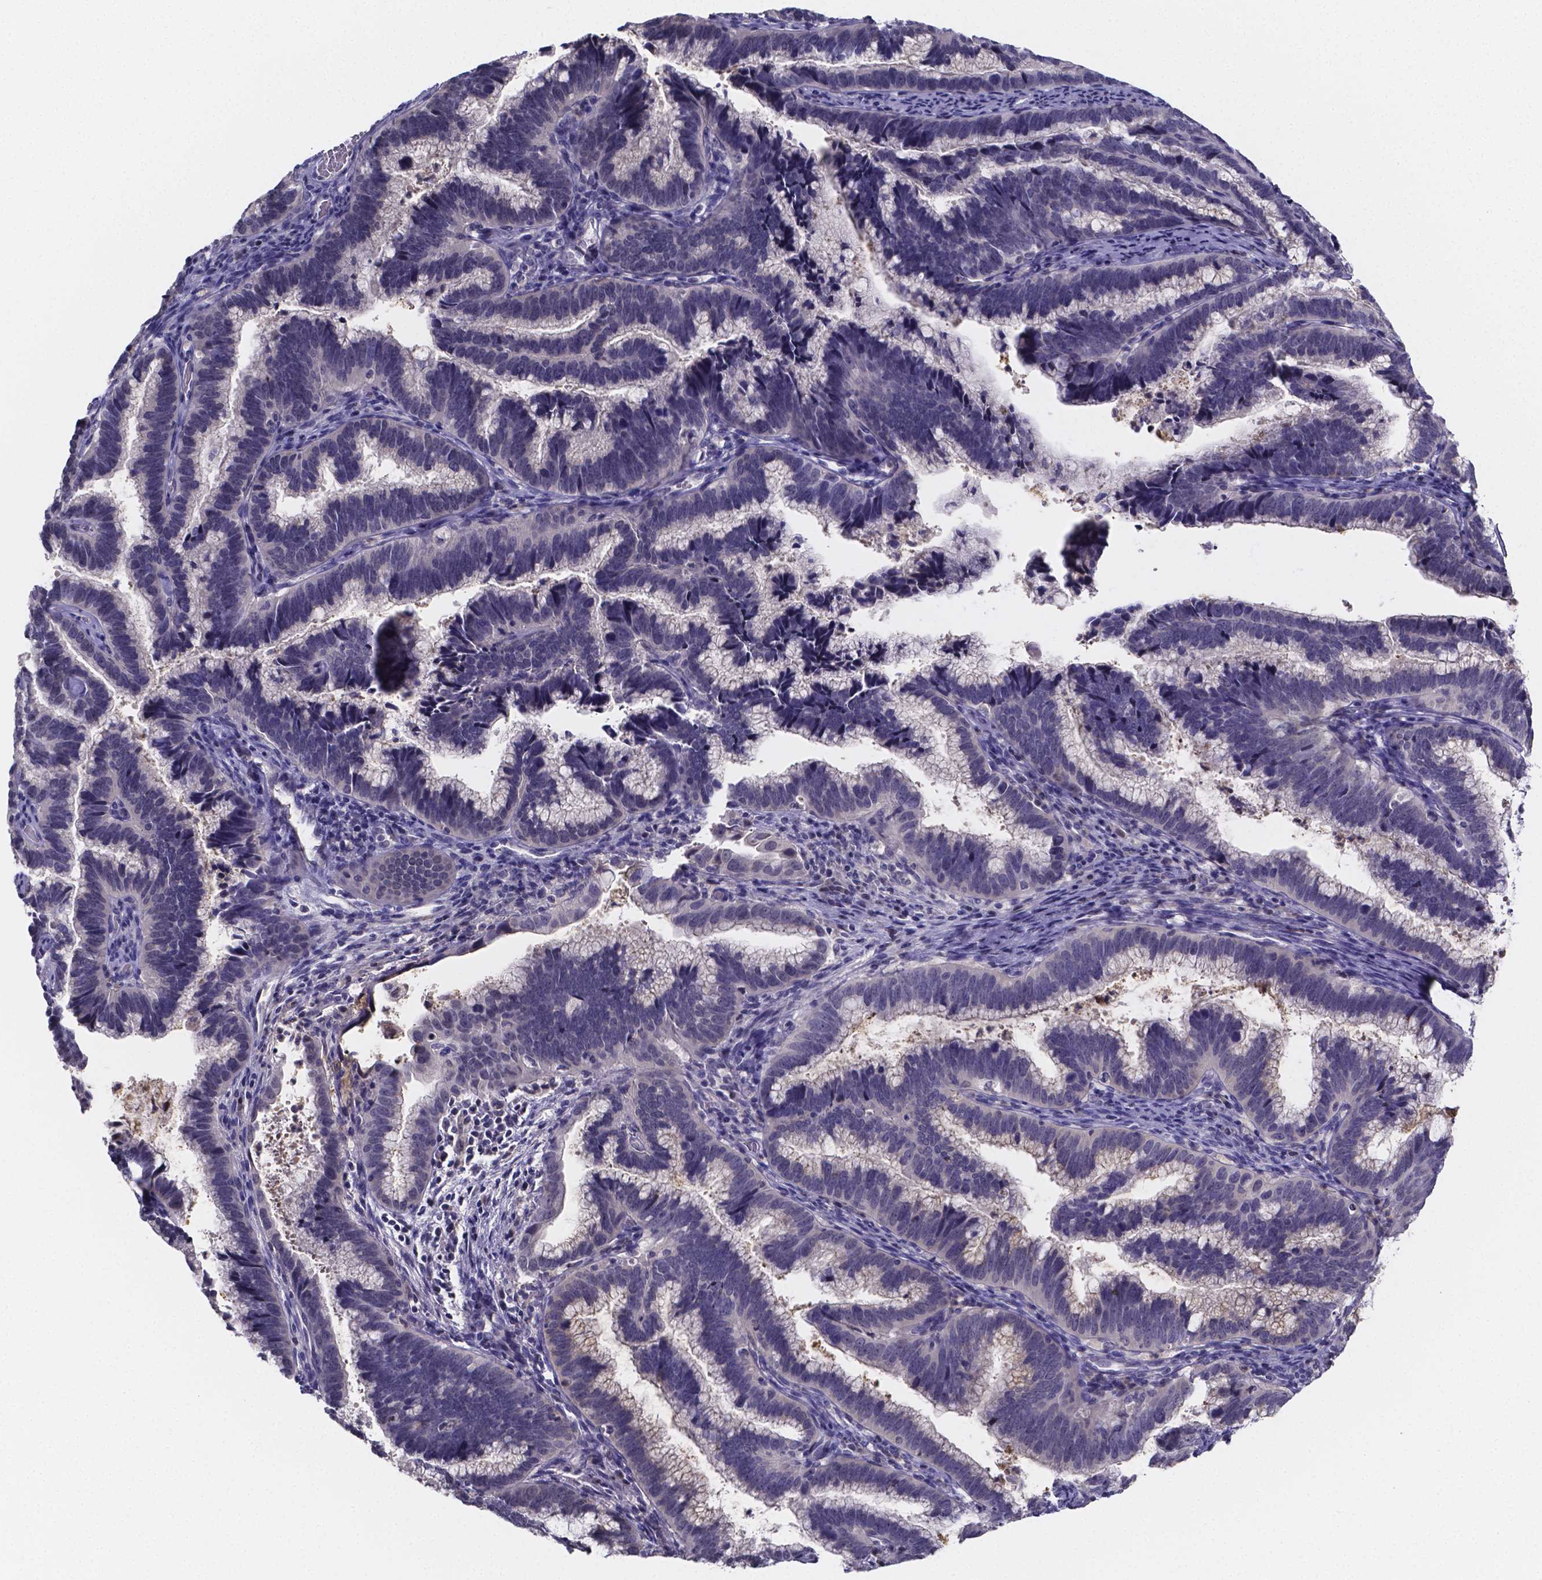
{"staining": {"intensity": "negative", "quantity": "none", "location": "none"}, "tissue": "cervical cancer", "cell_type": "Tumor cells", "image_type": "cancer", "snomed": [{"axis": "morphology", "description": "Adenocarcinoma, NOS"}, {"axis": "topography", "description": "Cervix"}], "caption": "Immunohistochemistry (IHC) image of cervical adenocarcinoma stained for a protein (brown), which reveals no expression in tumor cells. (DAB immunohistochemistry (IHC), high magnification).", "gene": "IZUMO1", "patient": {"sex": "female", "age": 61}}